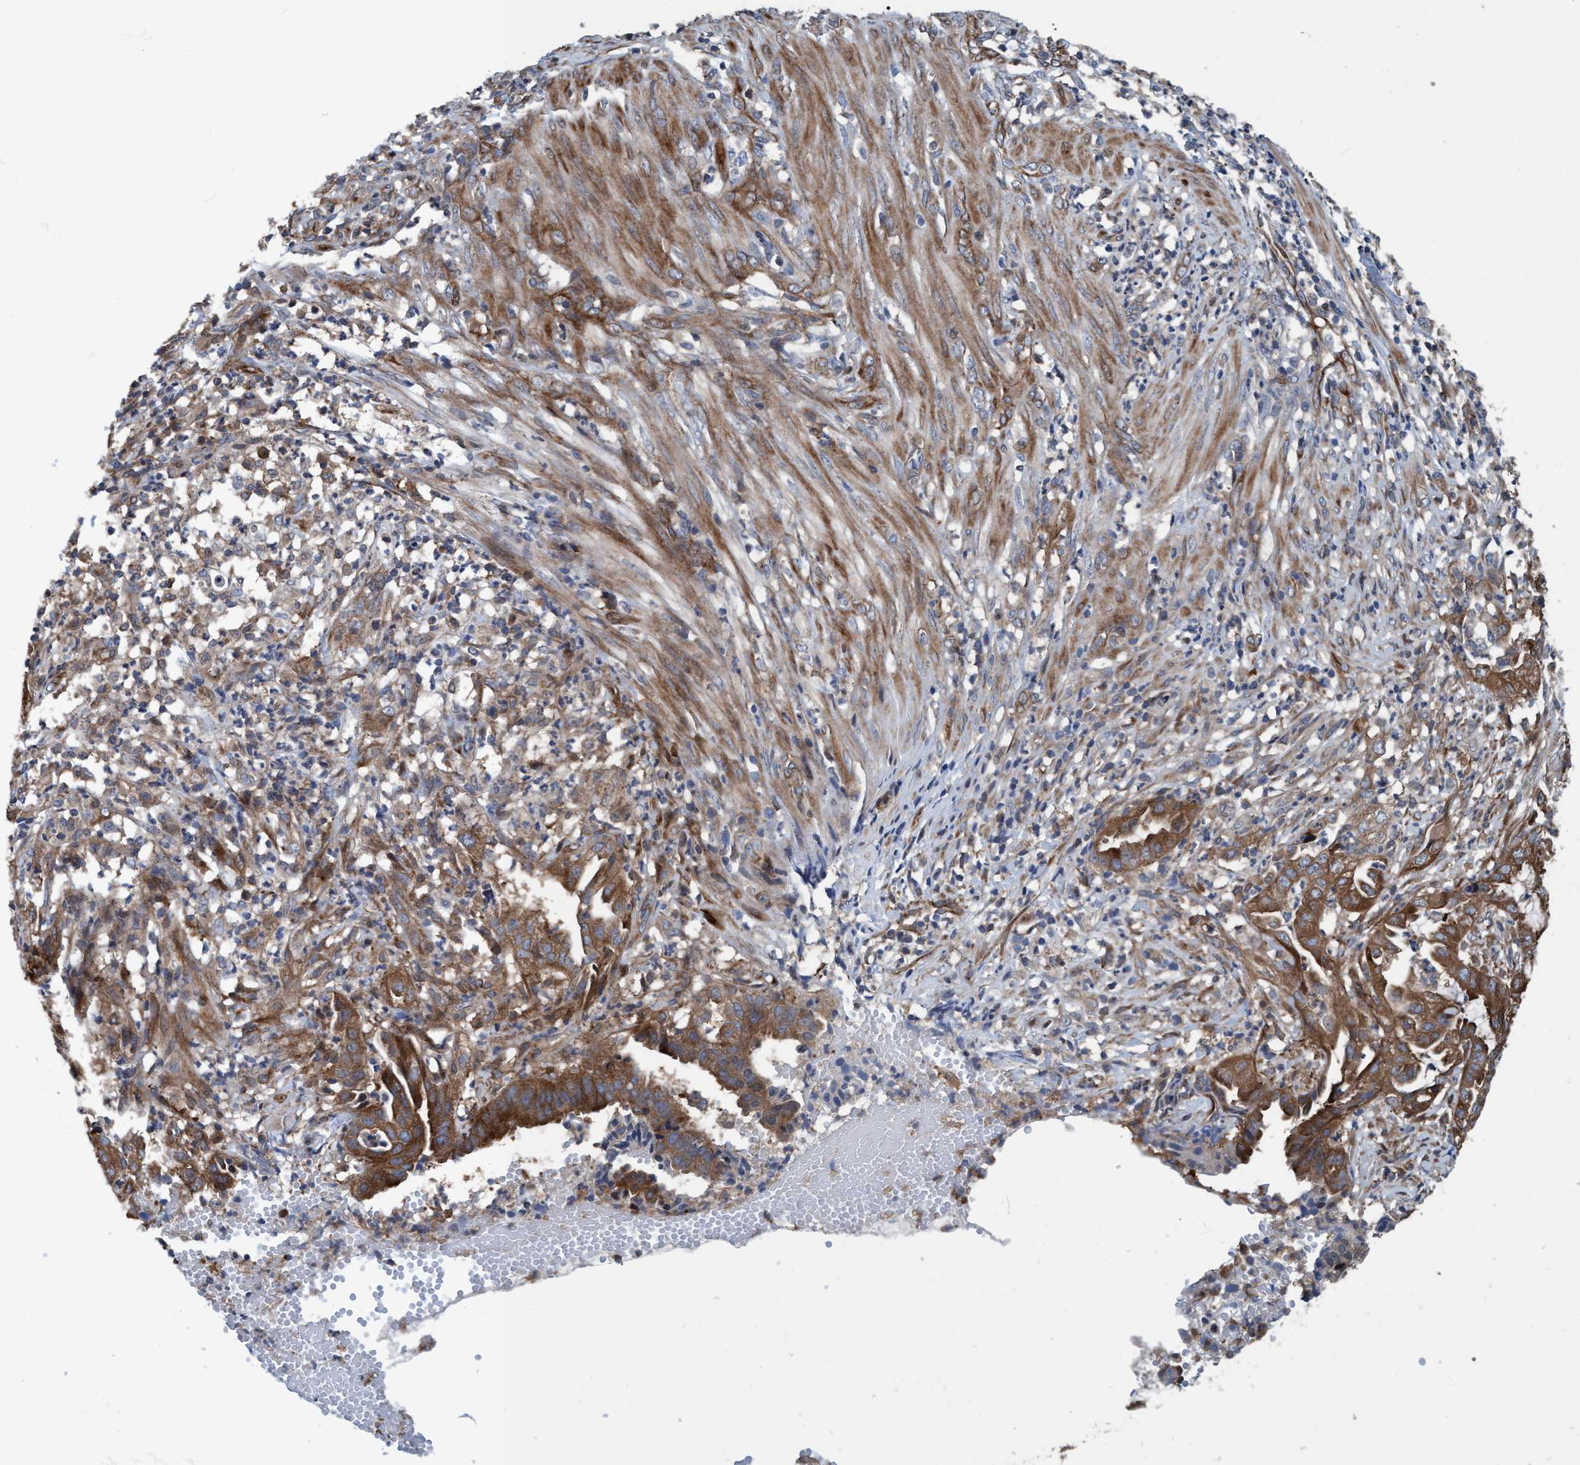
{"staining": {"intensity": "moderate", "quantity": ">75%", "location": "cytoplasmic/membranous,nuclear"}, "tissue": "endometrial cancer", "cell_type": "Tumor cells", "image_type": "cancer", "snomed": [{"axis": "morphology", "description": "Adenocarcinoma, NOS"}, {"axis": "topography", "description": "Endometrium"}], "caption": "Endometrial adenocarcinoma stained with DAB IHC exhibits medium levels of moderate cytoplasmic/membranous and nuclear positivity in about >75% of tumor cells.", "gene": "NMT1", "patient": {"sex": "female", "age": 51}}